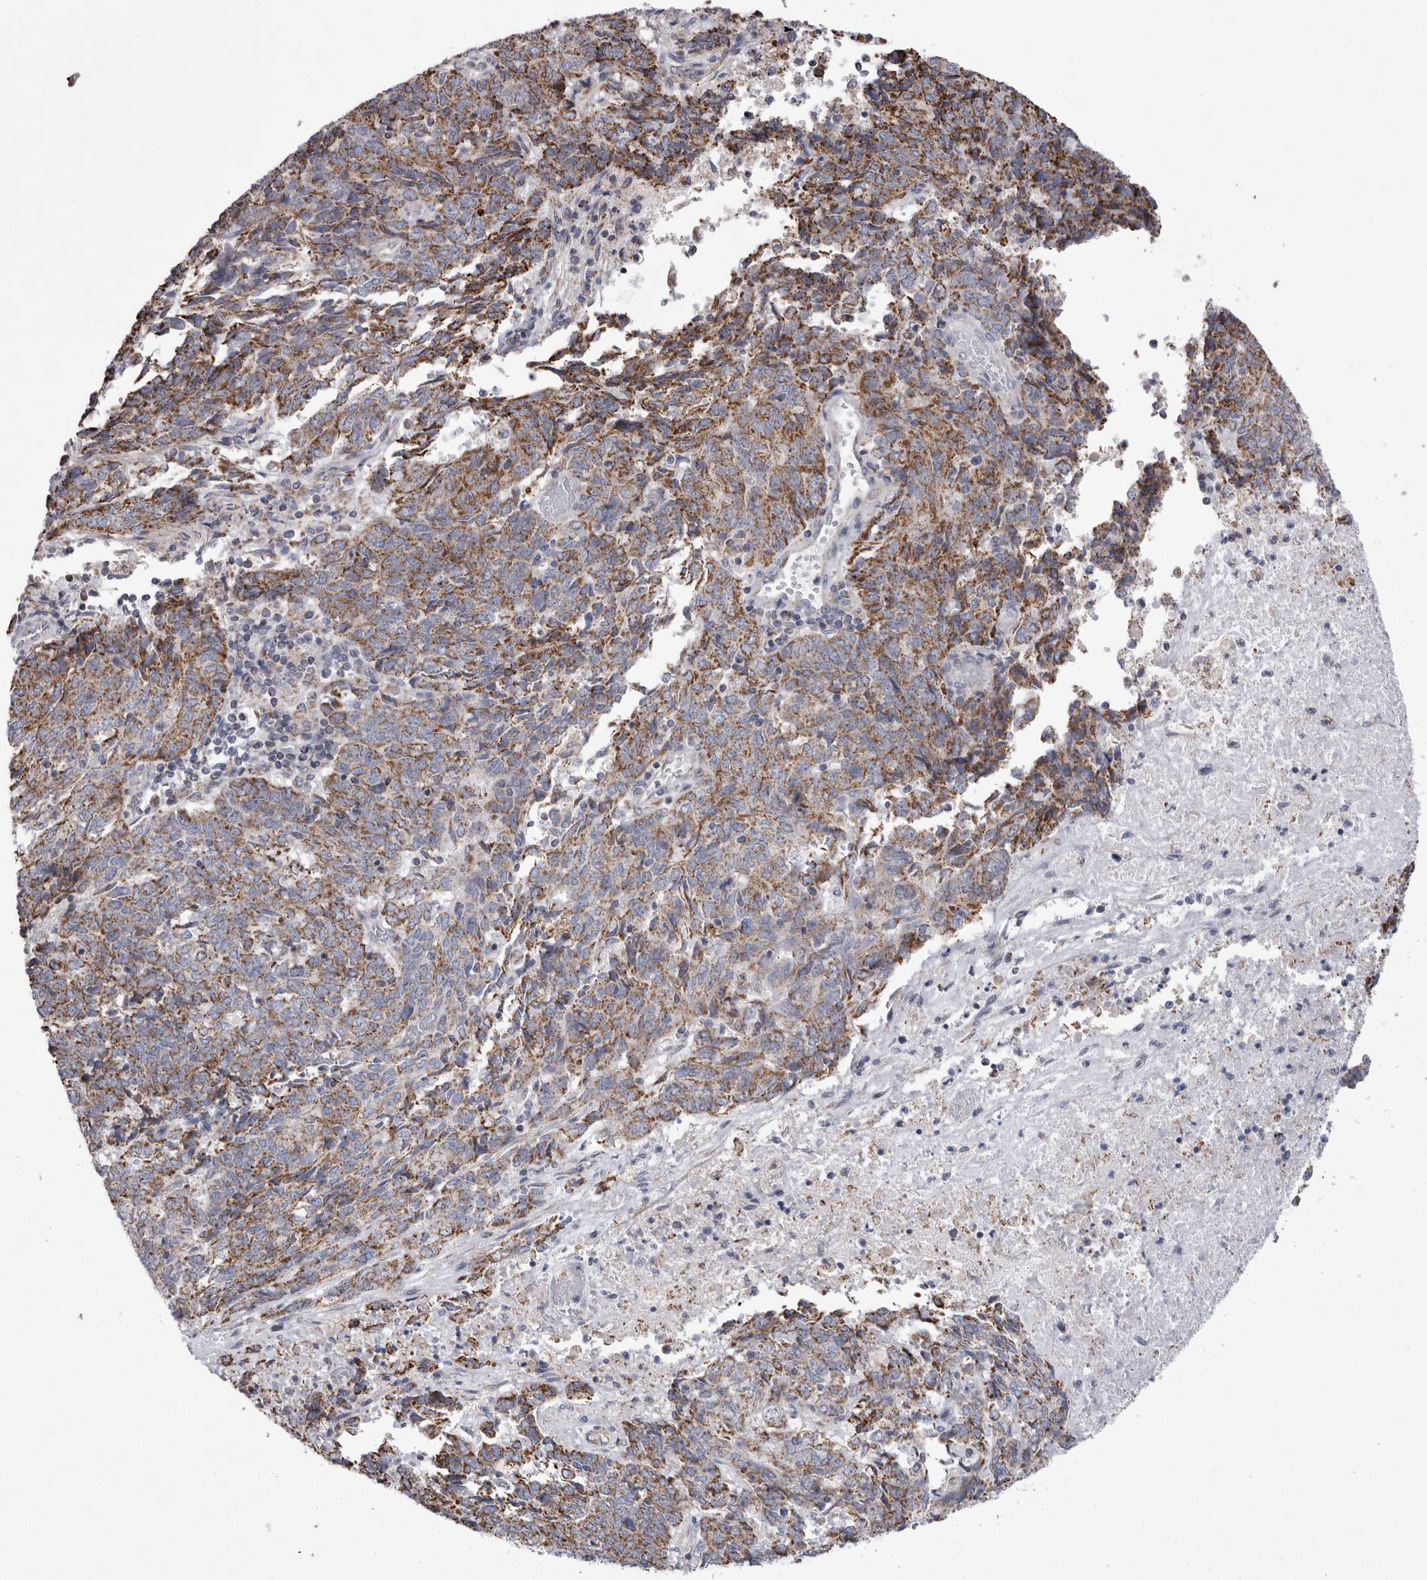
{"staining": {"intensity": "moderate", "quantity": ">75%", "location": "cytoplasmic/membranous"}, "tissue": "endometrial cancer", "cell_type": "Tumor cells", "image_type": "cancer", "snomed": [{"axis": "morphology", "description": "Adenocarcinoma, NOS"}, {"axis": "topography", "description": "Endometrium"}], "caption": "High-magnification brightfield microscopy of endometrial cancer stained with DAB (3,3'-diaminobenzidine) (brown) and counterstained with hematoxylin (blue). tumor cells exhibit moderate cytoplasmic/membranous staining is present in approximately>75% of cells.", "gene": "HDHD3", "patient": {"sex": "female", "age": 80}}